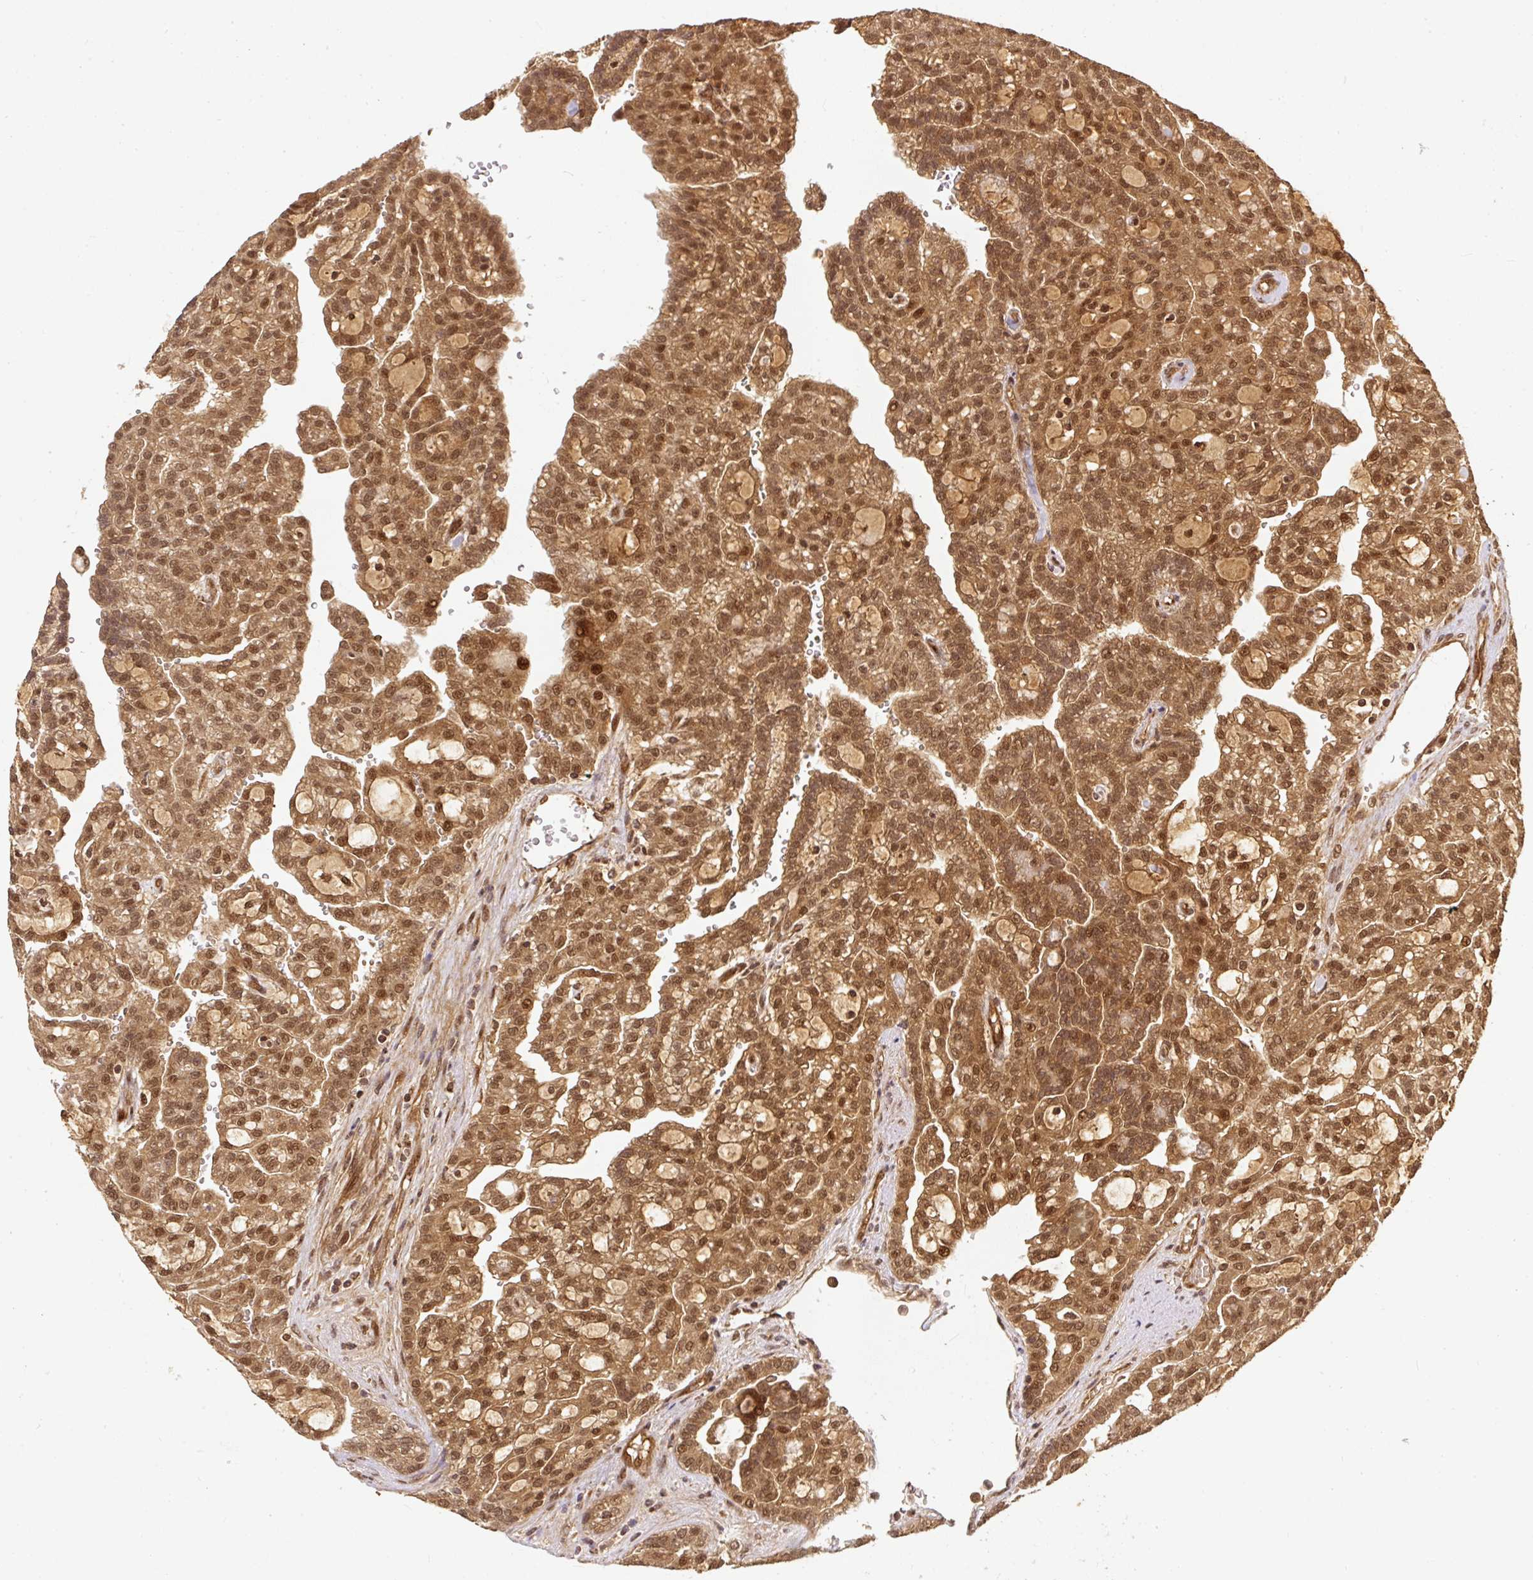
{"staining": {"intensity": "strong", "quantity": ">75%", "location": "cytoplasmic/membranous,nuclear"}, "tissue": "renal cancer", "cell_type": "Tumor cells", "image_type": "cancer", "snomed": [{"axis": "morphology", "description": "Adenocarcinoma, NOS"}, {"axis": "topography", "description": "Kidney"}], "caption": "Protein expression by immunohistochemistry (IHC) demonstrates strong cytoplasmic/membranous and nuclear positivity in about >75% of tumor cells in renal cancer.", "gene": "PSMD1", "patient": {"sex": "male", "age": 63}}